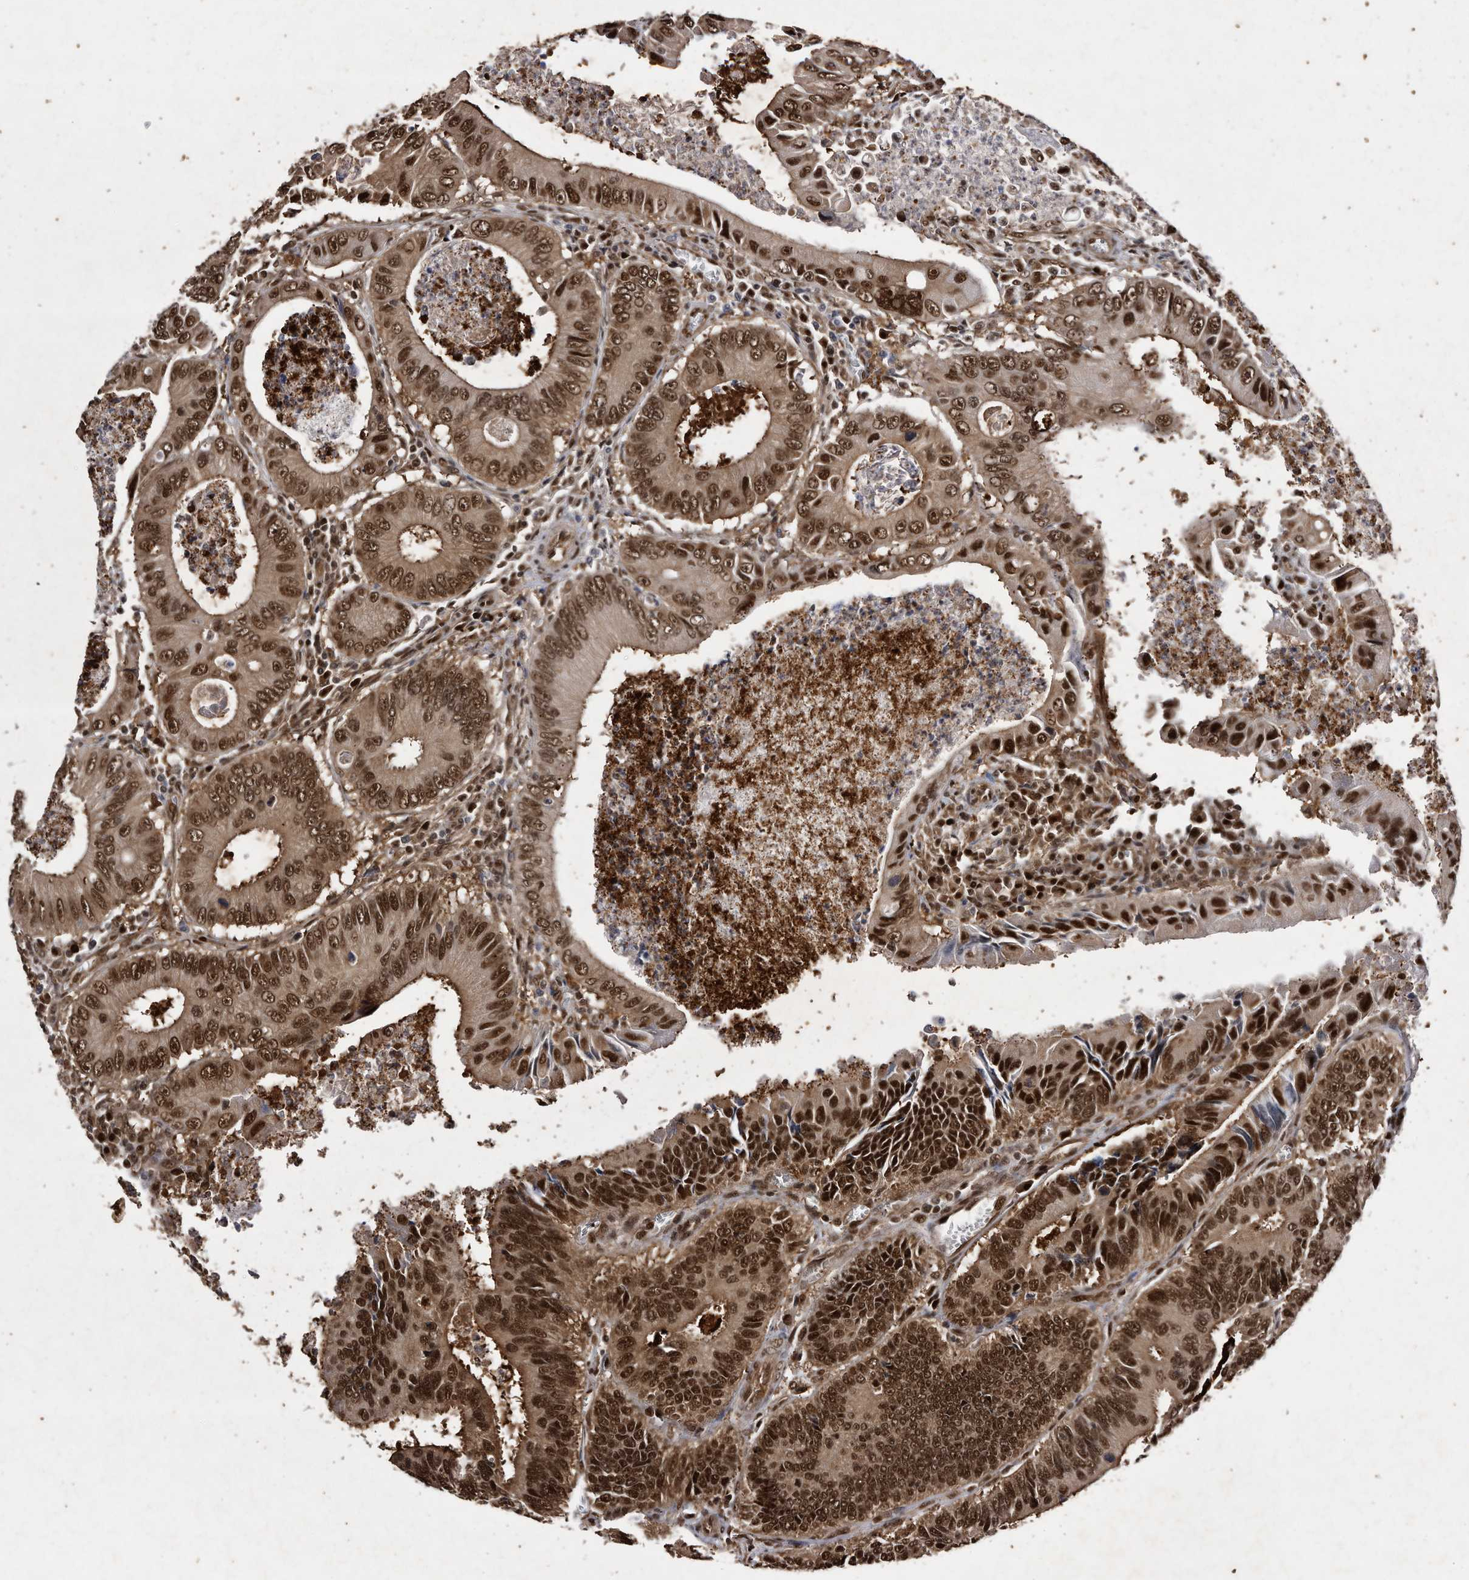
{"staining": {"intensity": "strong", "quantity": ">75%", "location": "cytoplasmic/membranous,nuclear"}, "tissue": "colorectal cancer", "cell_type": "Tumor cells", "image_type": "cancer", "snomed": [{"axis": "morphology", "description": "Inflammation, NOS"}, {"axis": "morphology", "description": "Adenocarcinoma, NOS"}, {"axis": "topography", "description": "Colon"}], "caption": "Immunohistochemistry of human colorectal cancer exhibits high levels of strong cytoplasmic/membranous and nuclear staining in approximately >75% of tumor cells.", "gene": "RAD23B", "patient": {"sex": "male", "age": 72}}